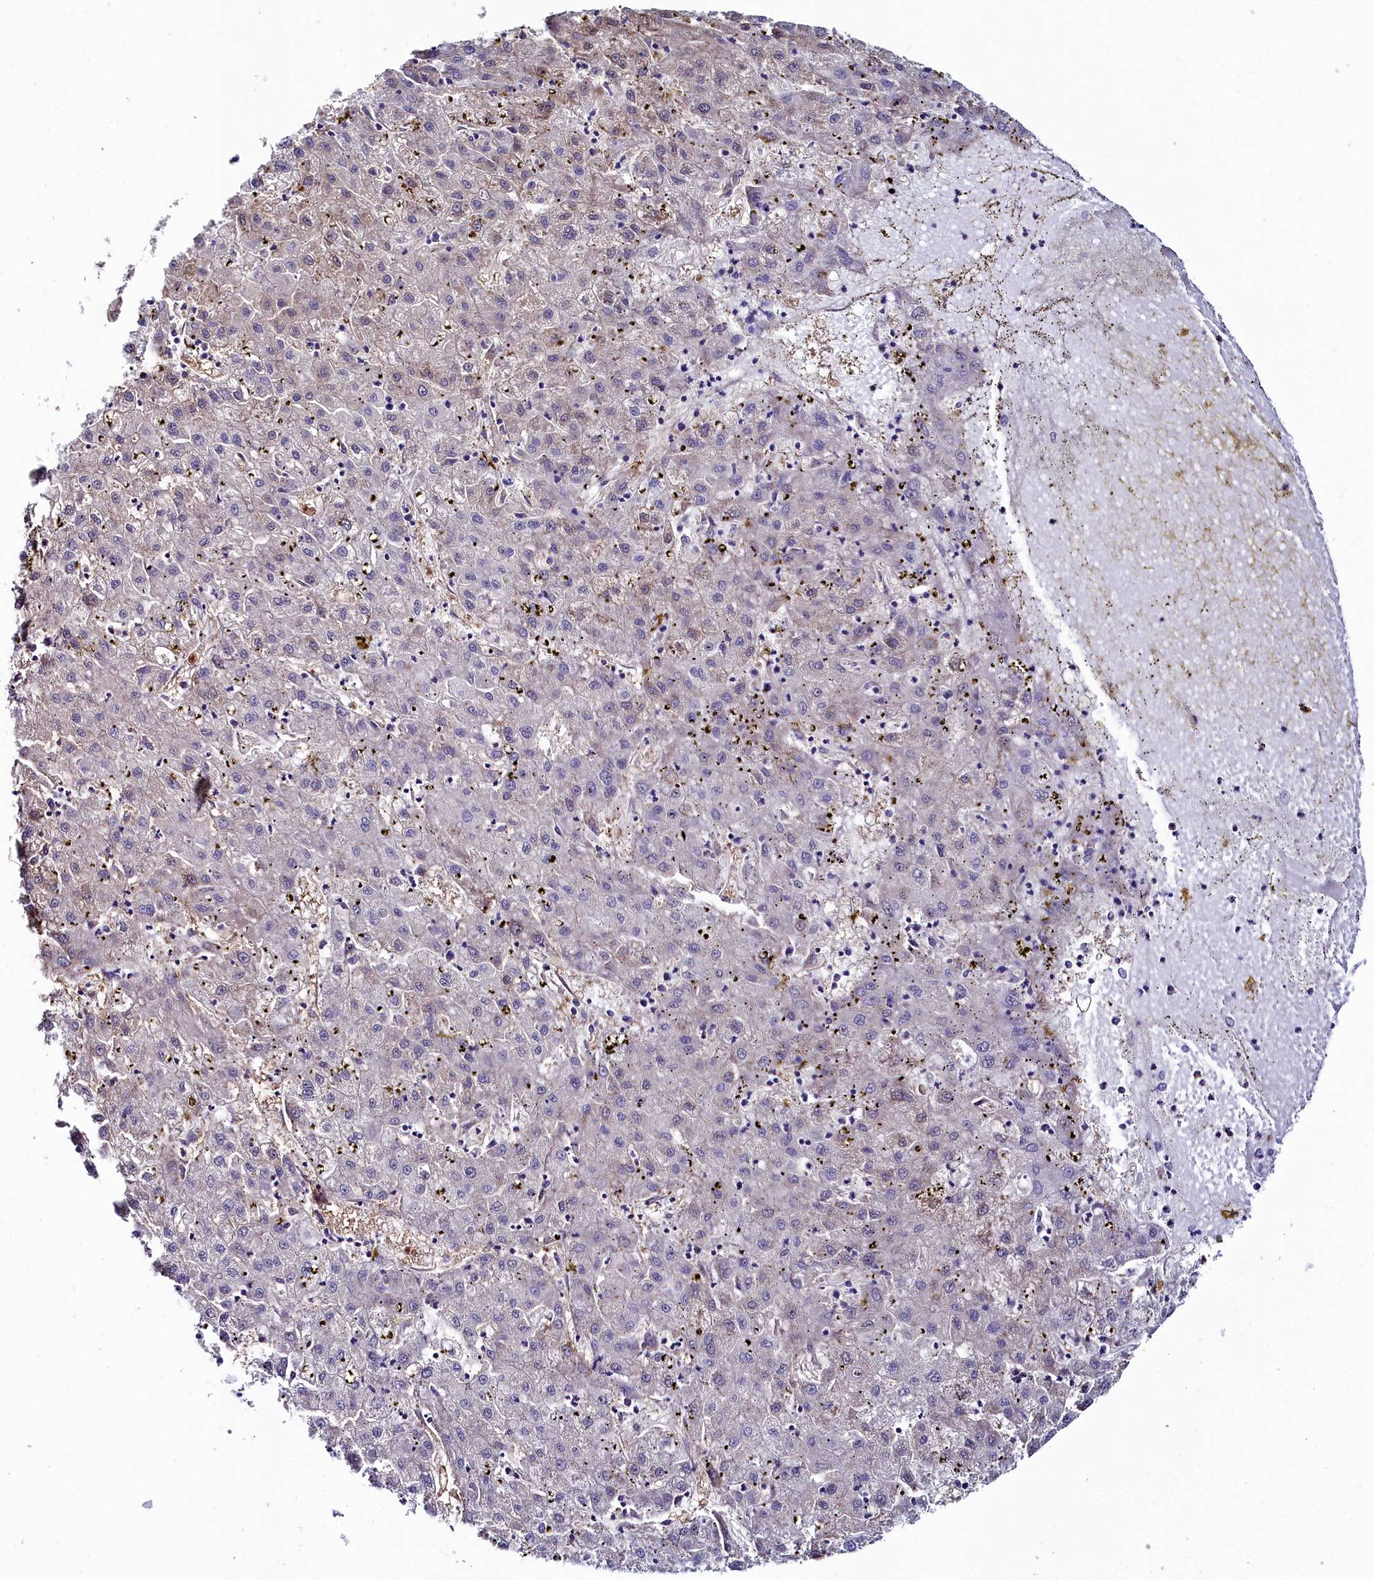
{"staining": {"intensity": "negative", "quantity": "none", "location": "none"}, "tissue": "liver cancer", "cell_type": "Tumor cells", "image_type": "cancer", "snomed": [{"axis": "morphology", "description": "Carcinoma, Hepatocellular, NOS"}, {"axis": "topography", "description": "Liver"}], "caption": "IHC image of human liver cancer (hepatocellular carcinoma) stained for a protein (brown), which demonstrates no staining in tumor cells.", "gene": "C4orf19", "patient": {"sex": "male", "age": 72}}